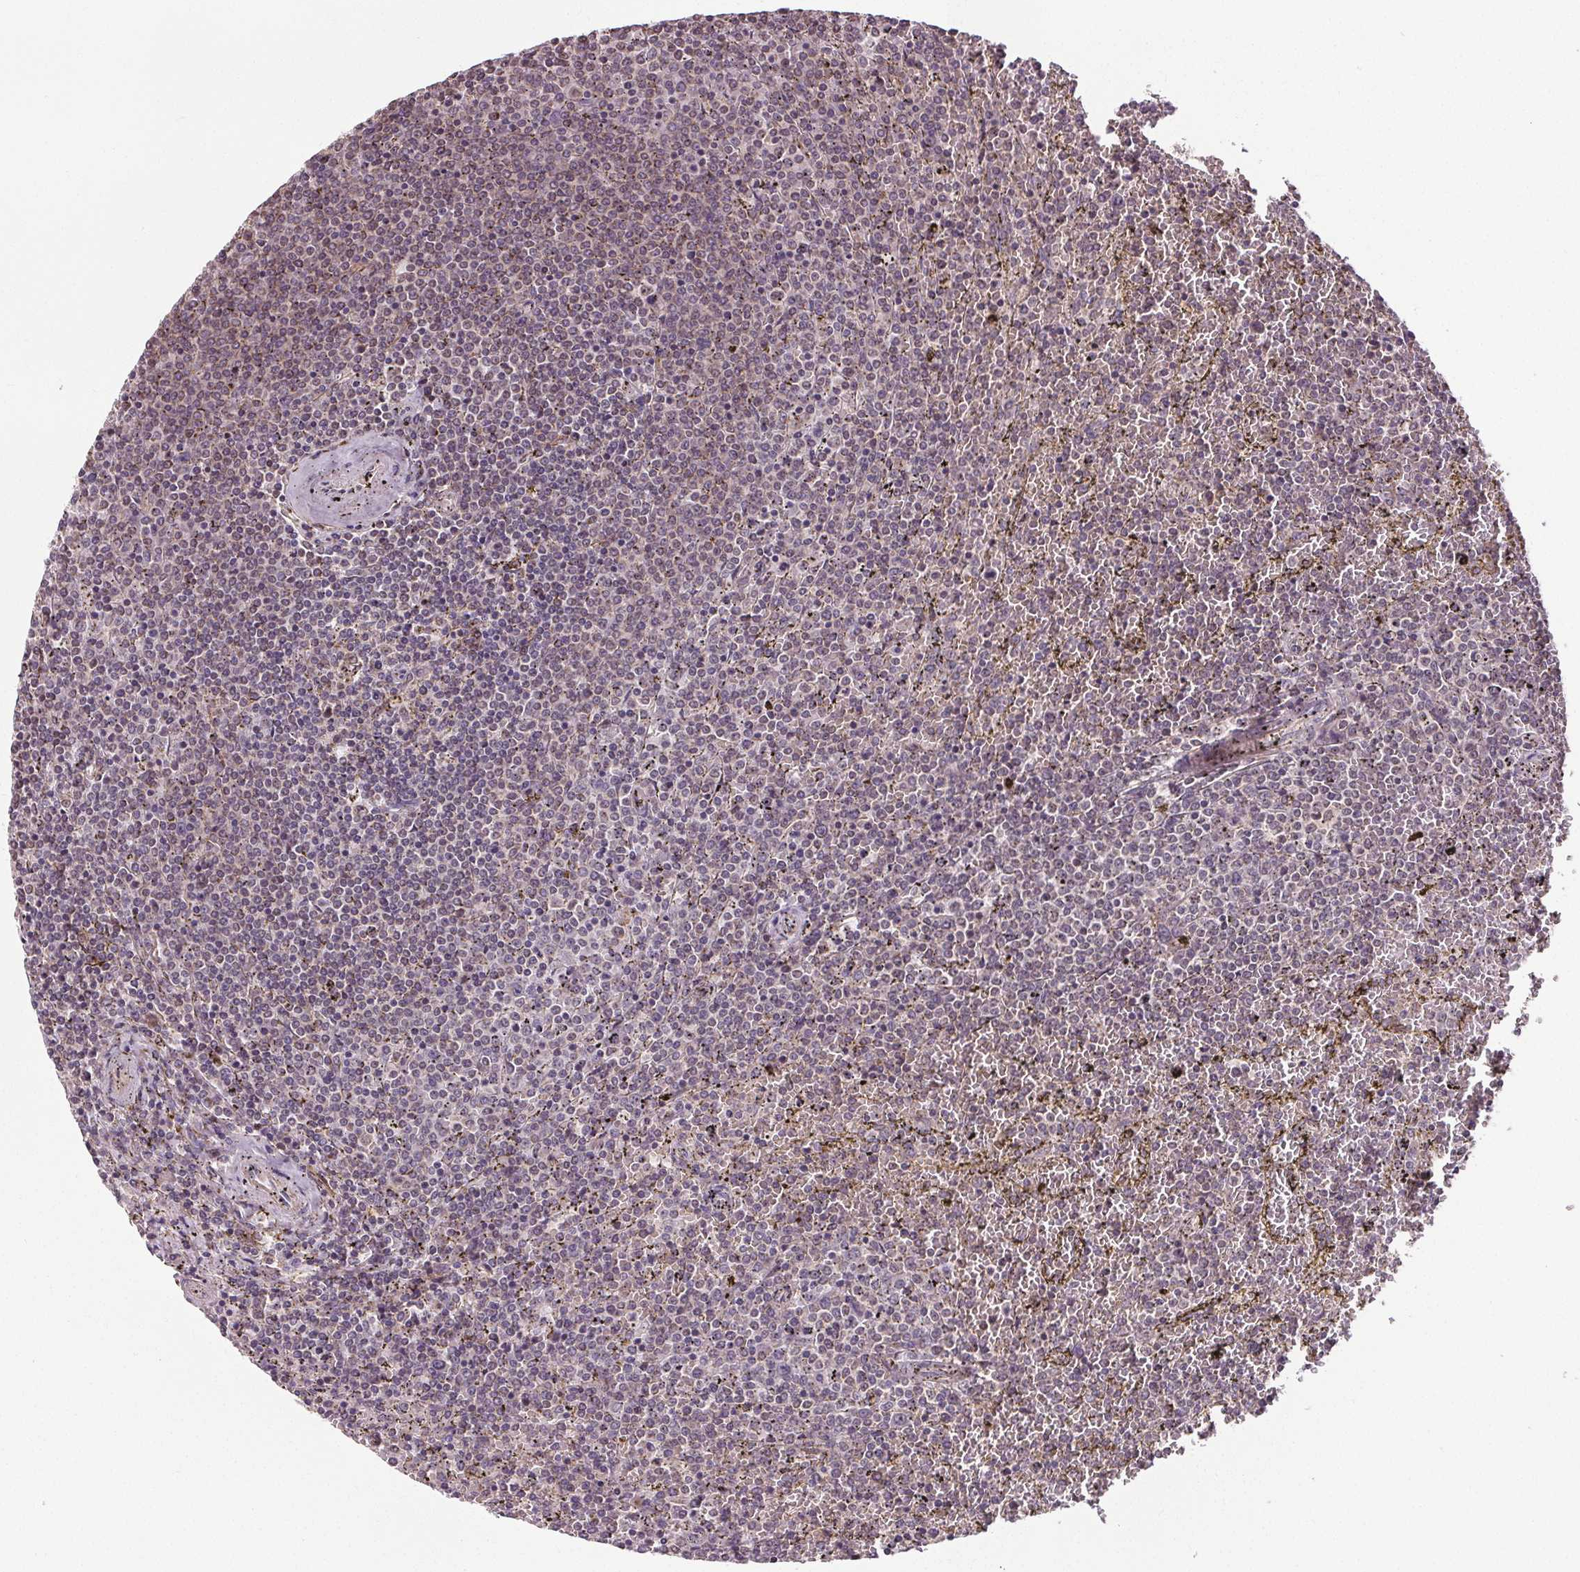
{"staining": {"intensity": "negative", "quantity": "none", "location": "none"}, "tissue": "lymphoma", "cell_type": "Tumor cells", "image_type": "cancer", "snomed": [{"axis": "morphology", "description": "Malignant lymphoma, non-Hodgkin's type, Low grade"}, {"axis": "topography", "description": "Spleen"}], "caption": "Tumor cells show no significant protein expression in malignant lymphoma, non-Hodgkin's type (low-grade). (Brightfield microscopy of DAB immunohistochemistry at high magnification).", "gene": "KIAA0232", "patient": {"sex": "female", "age": 77}}